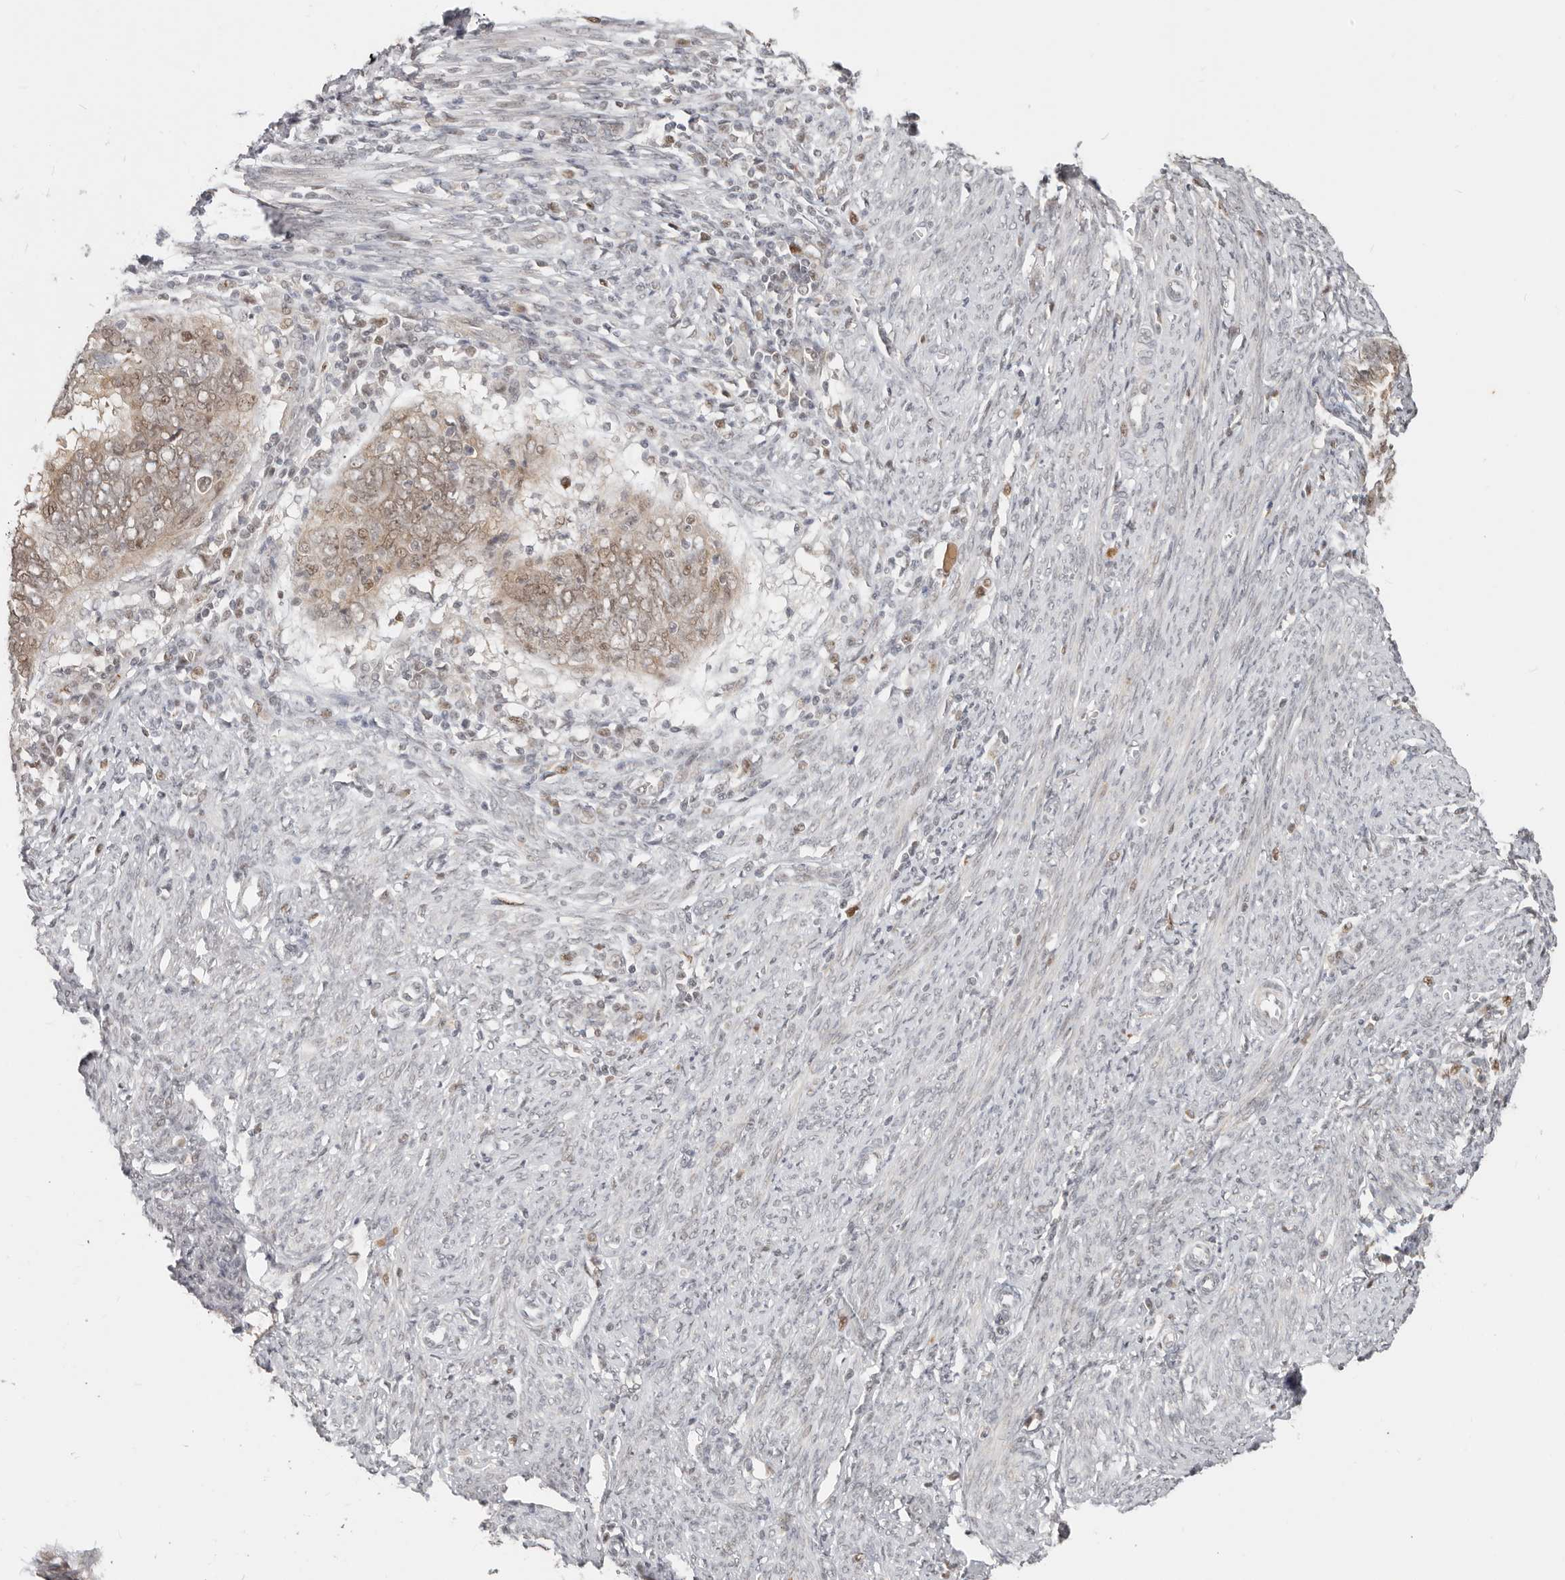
{"staining": {"intensity": "moderate", "quantity": ">75%", "location": "cytoplasmic/membranous,nuclear"}, "tissue": "endometrial cancer", "cell_type": "Tumor cells", "image_type": "cancer", "snomed": [{"axis": "morphology", "description": "Adenocarcinoma, NOS"}, {"axis": "topography", "description": "Uterus"}], "caption": "A medium amount of moderate cytoplasmic/membranous and nuclear positivity is seen in approximately >75% of tumor cells in endometrial adenocarcinoma tissue.", "gene": "RFC2", "patient": {"sex": "female", "age": 77}}